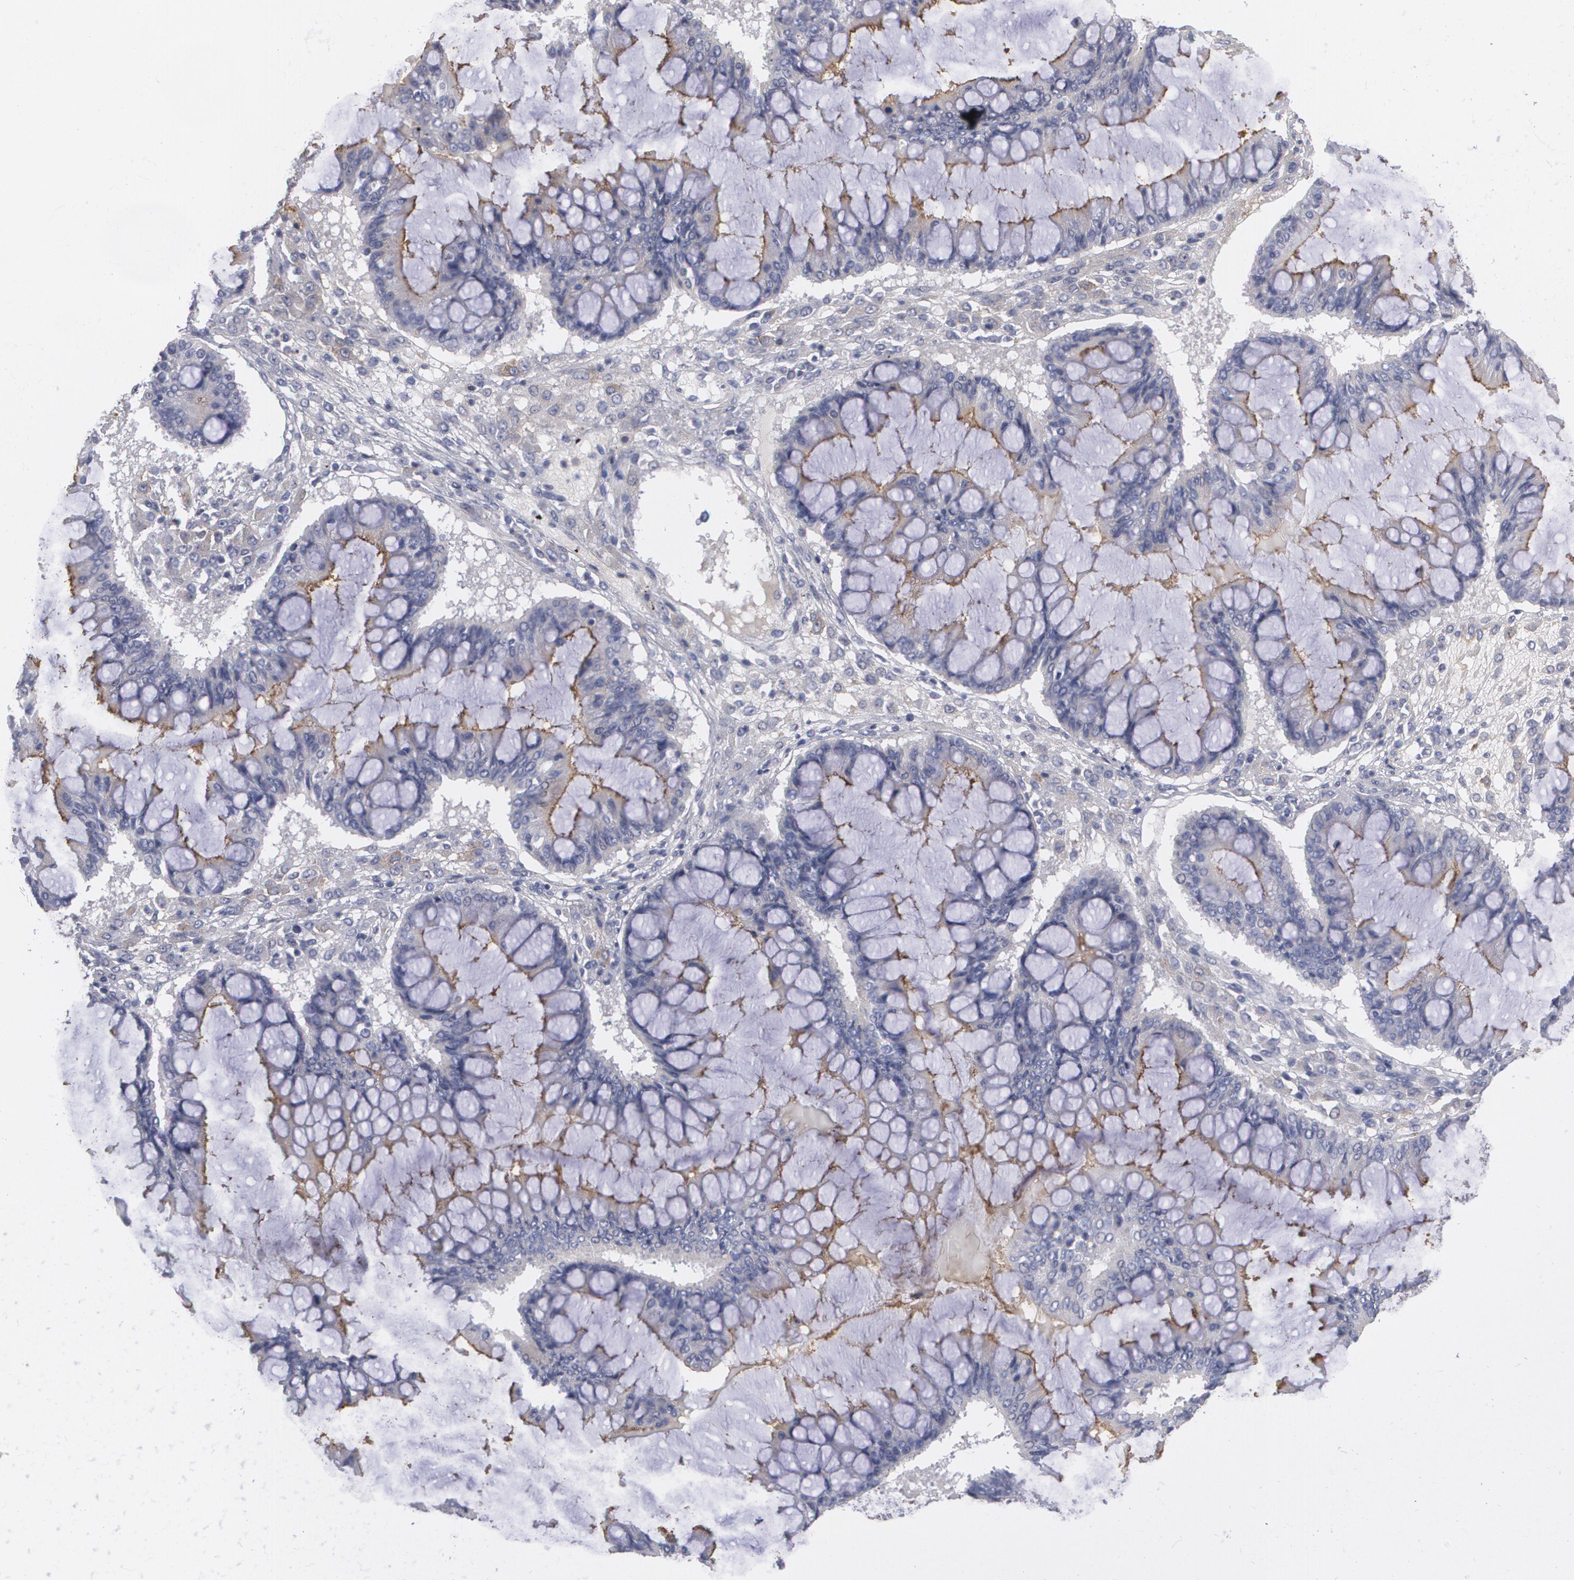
{"staining": {"intensity": "negative", "quantity": "none", "location": "none"}, "tissue": "ovarian cancer", "cell_type": "Tumor cells", "image_type": "cancer", "snomed": [{"axis": "morphology", "description": "Cystadenocarcinoma, mucinous, NOS"}, {"axis": "topography", "description": "Ovary"}], "caption": "Tumor cells show no significant protein positivity in ovarian mucinous cystadenocarcinoma. (DAB (3,3'-diaminobenzidine) immunohistochemistry visualized using brightfield microscopy, high magnification).", "gene": "FBLN1", "patient": {"sex": "female", "age": 73}}